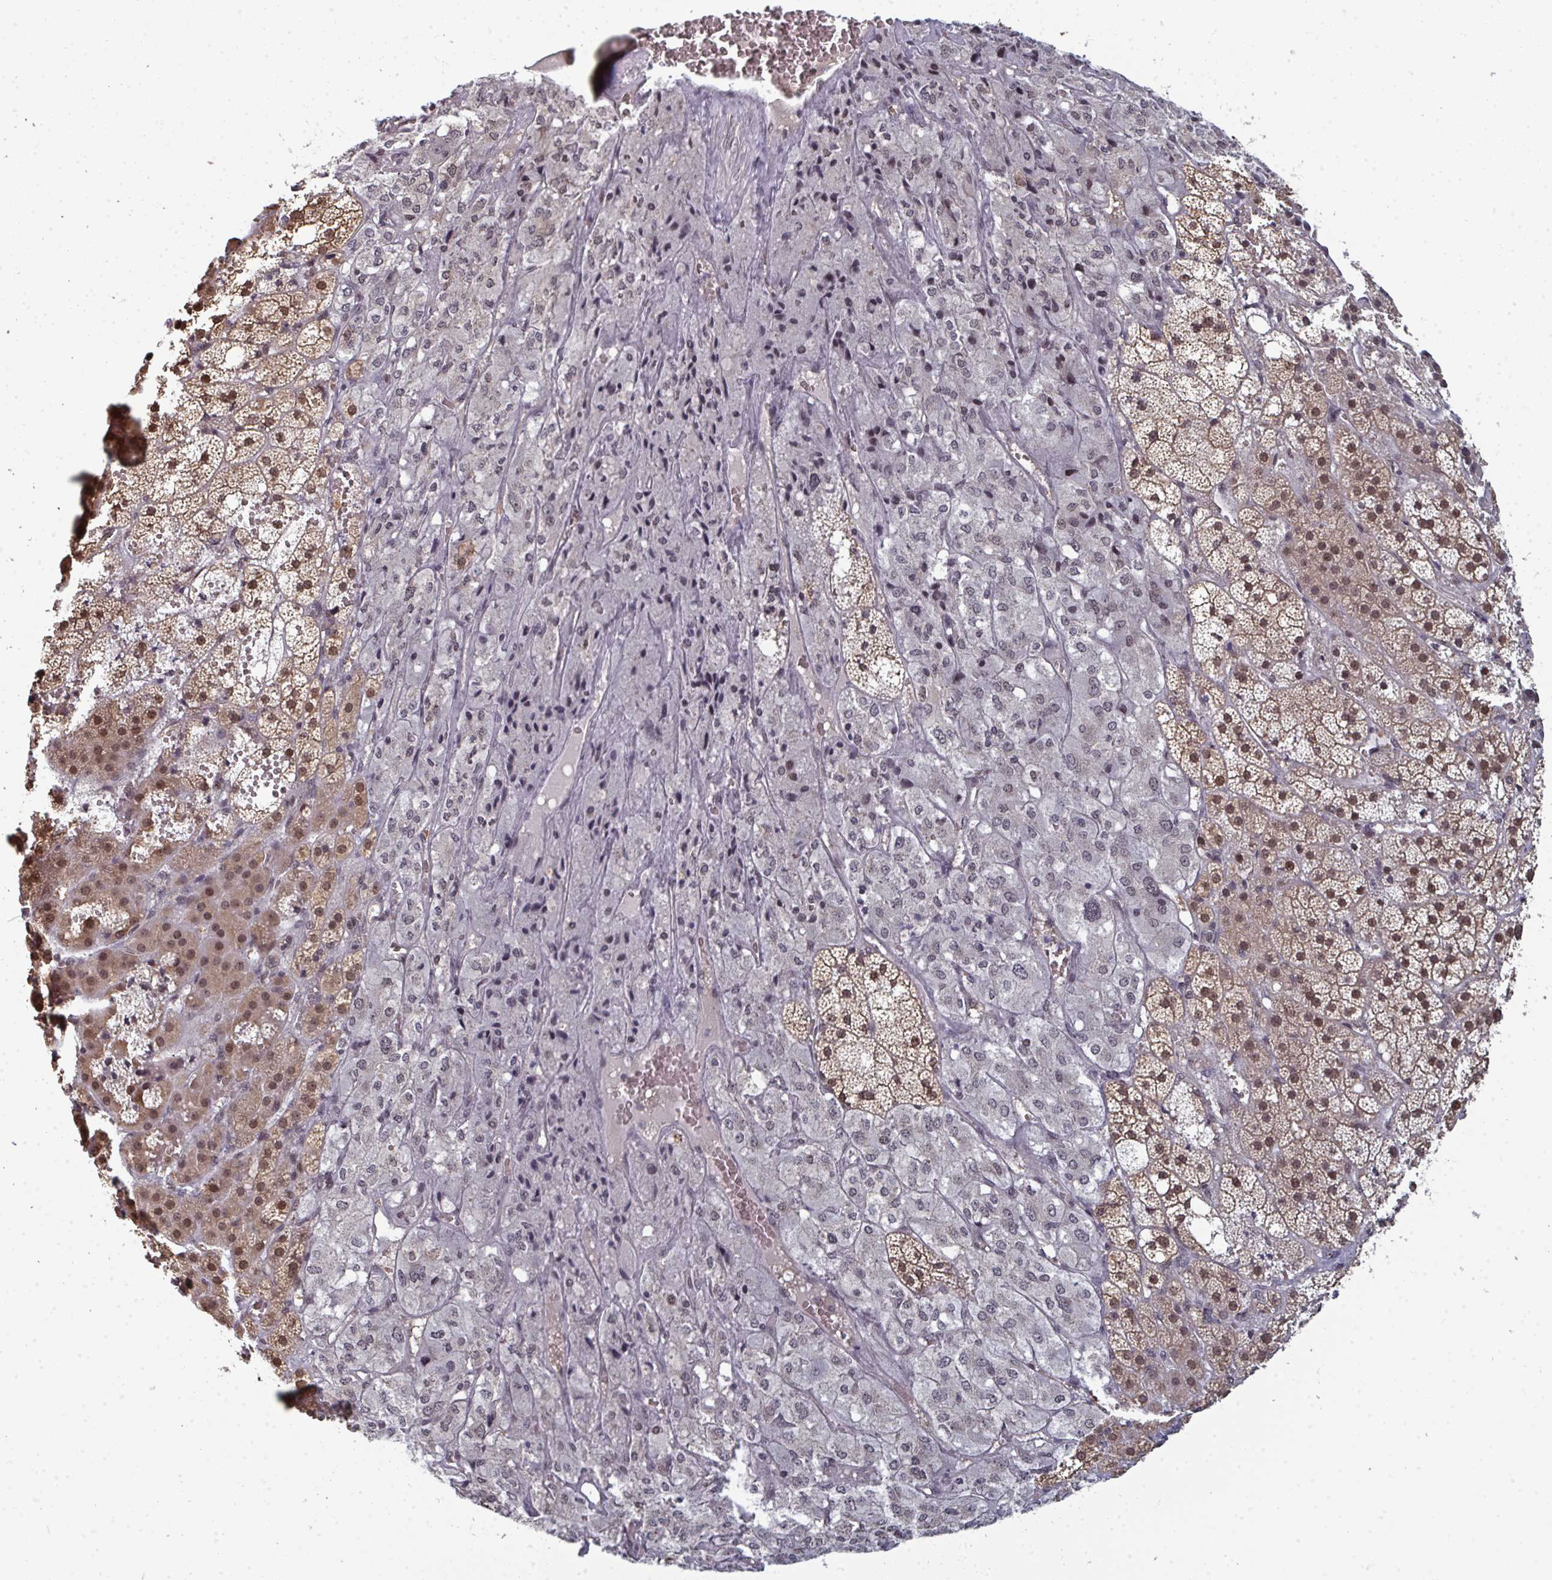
{"staining": {"intensity": "moderate", "quantity": ">75%", "location": "cytoplasmic/membranous,nuclear"}, "tissue": "adrenal gland", "cell_type": "Glandular cells", "image_type": "normal", "snomed": [{"axis": "morphology", "description": "Normal tissue, NOS"}, {"axis": "topography", "description": "Adrenal gland"}], "caption": "This photomicrograph reveals immunohistochemistry staining of benign adrenal gland, with medium moderate cytoplasmic/membranous,nuclear staining in approximately >75% of glandular cells.", "gene": "ATF1", "patient": {"sex": "male", "age": 53}}